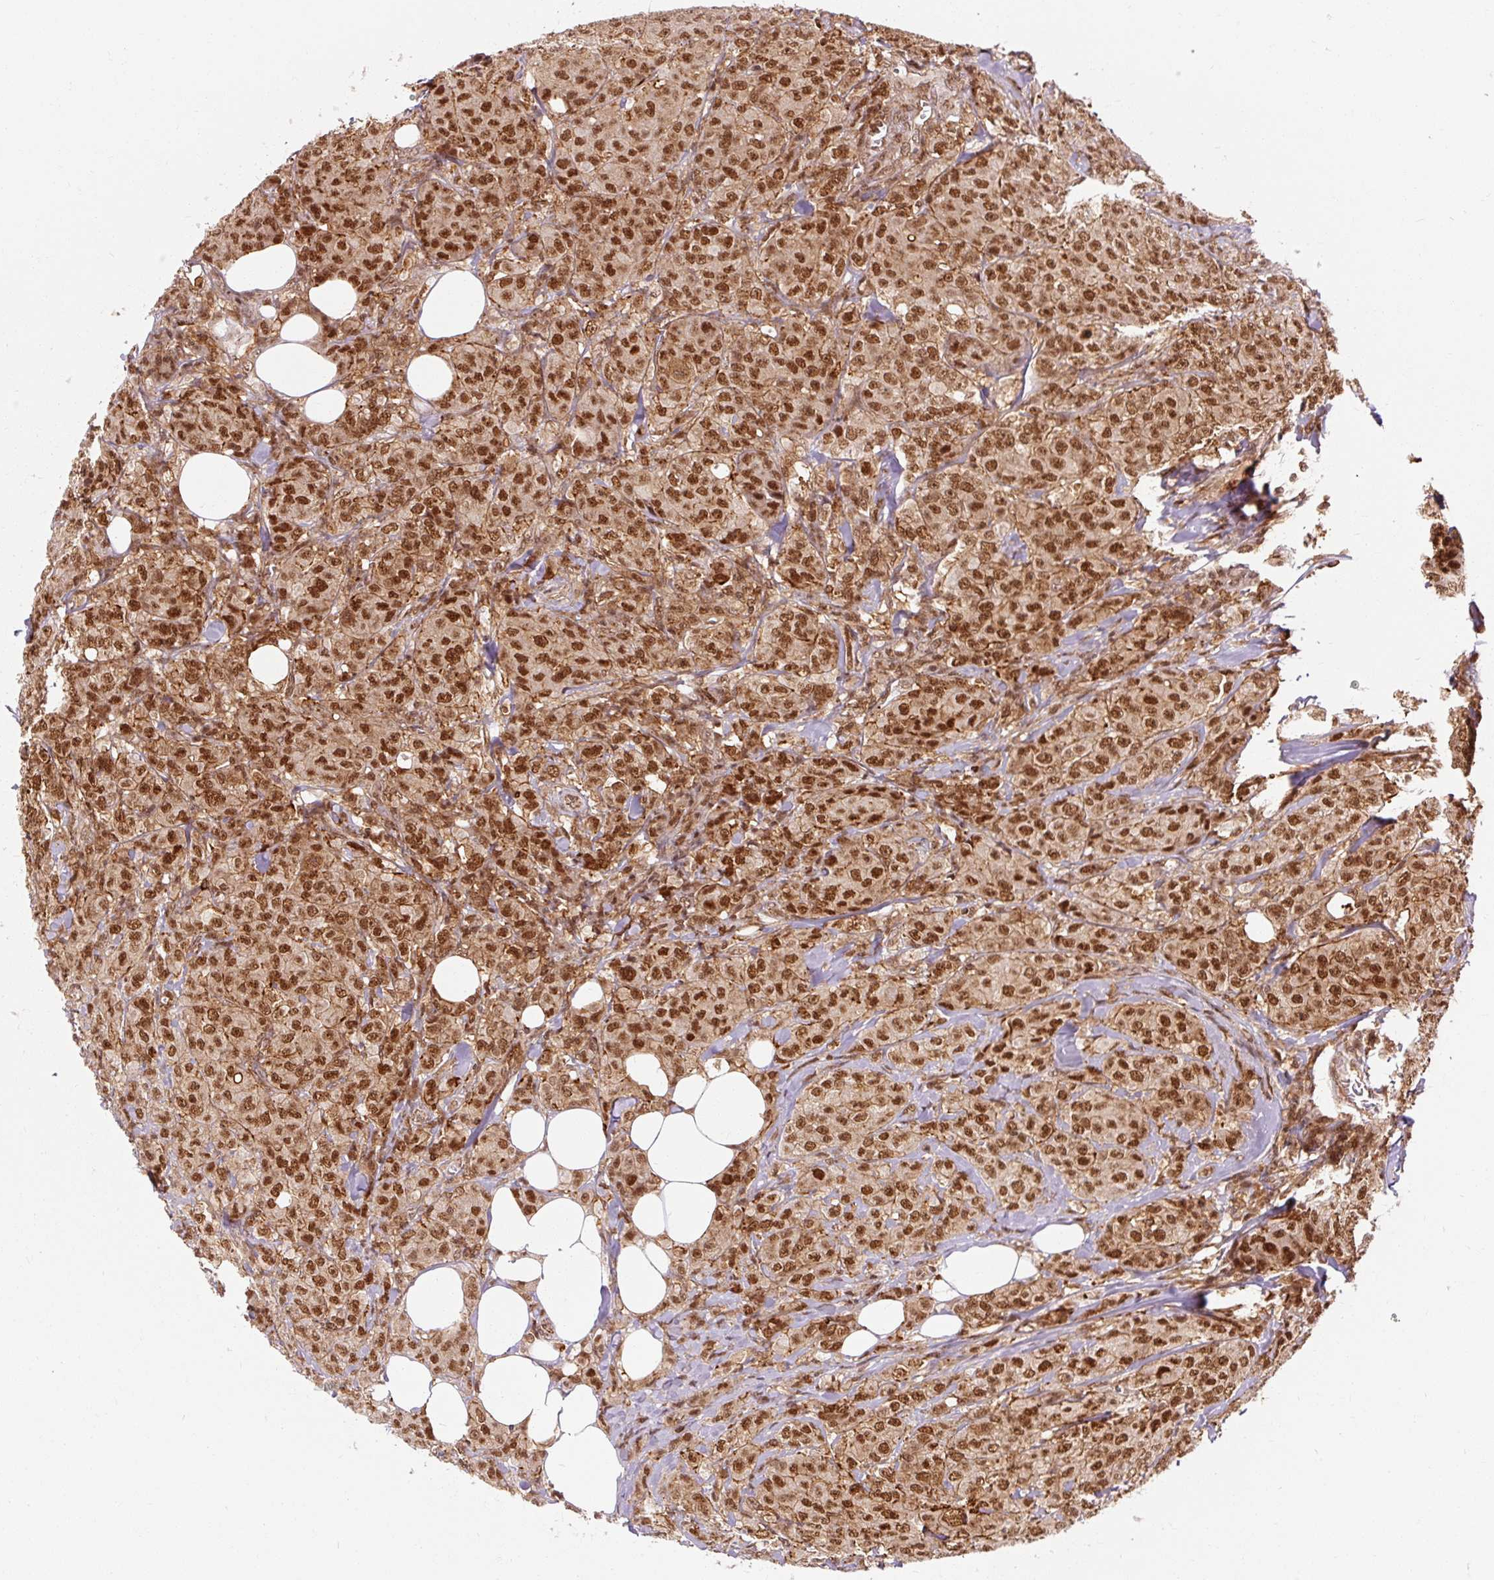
{"staining": {"intensity": "strong", "quantity": ">75%", "location": "cytoplasmic/membranous,nuclear"}, "tissue": "breast cancer", "cell_type": "Tumor cells", "image_type": "cancer", "snomed": [{"axis": "morphology", "description": "Duct carcinoma"}, {"axis": "topography", "description": "Breast"}], "caption": "Immunohistochemical staining of breast cancer exhibits high levels of strong cytoplasmic/membranous and nuclear protein expression in about >75% of tumor cells.", "gene": "CSTF1", "patient": {"sex": "female", "age": 43}}